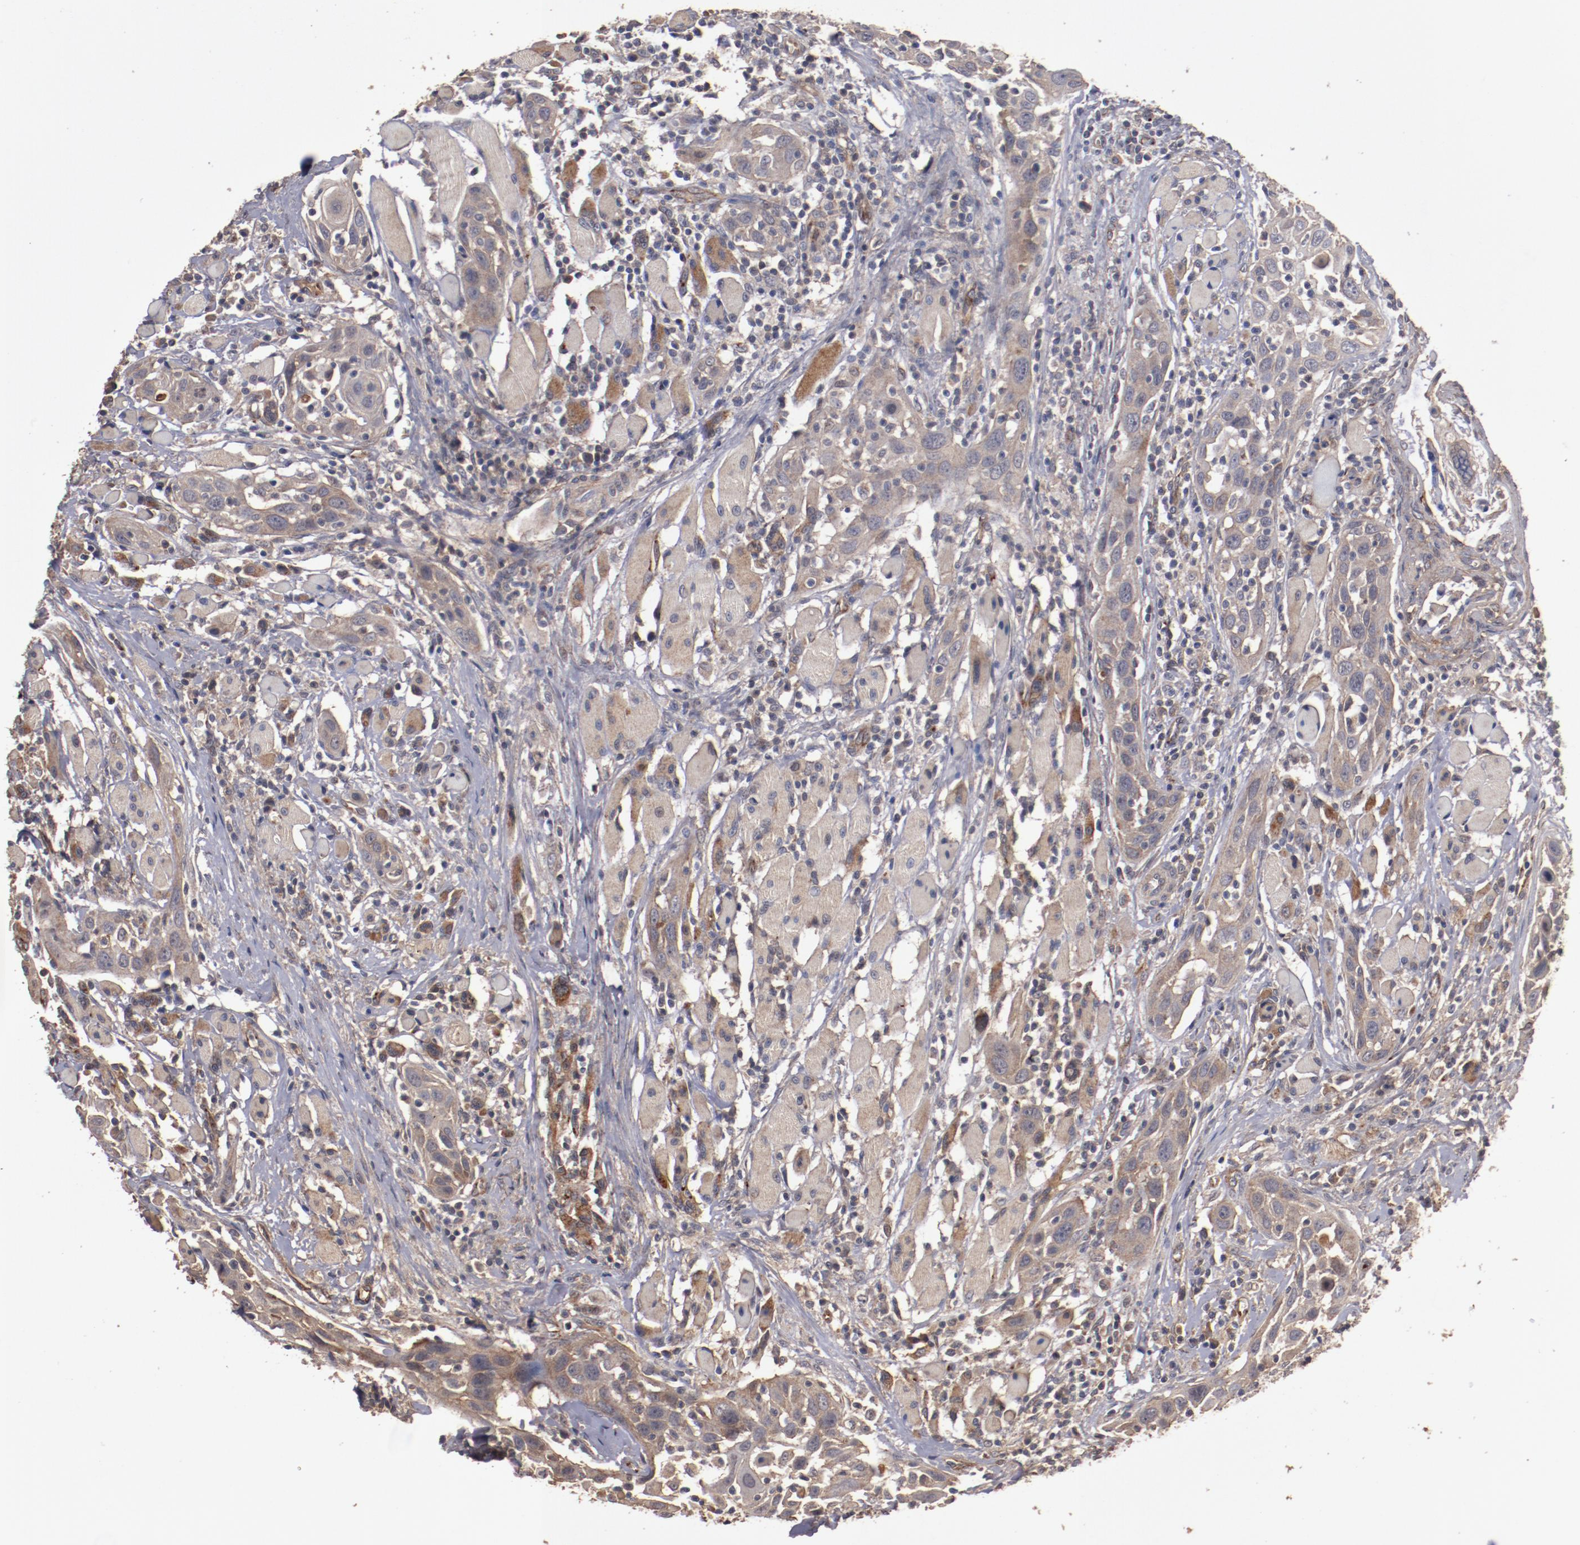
{"staining": {"intensity": "moderate", "quantity": ">75%", "location": "cytoplasmic/membranous"}, "tissue": "head and neck cancer", "cell_type": "Tumor cells", "image_type": "cancer", "snomed": [{"axis": "morphology", "description": "Squamous cell carcinoma, NOS"}, {"axis": "topography", "description": "Oral tissue"}, {"axis": "topography", "description": "Head-Neck"}], "caption": "This histopathology image demonstrates immunohistochemistry staining of human head and neck squamous cell carcinoma, with medium moderate cytoplasmic/membranous positivity in about >75% of tumor cells.", "gene": "DIPK2B", "patient": {"sex": "female", "age": 50}}